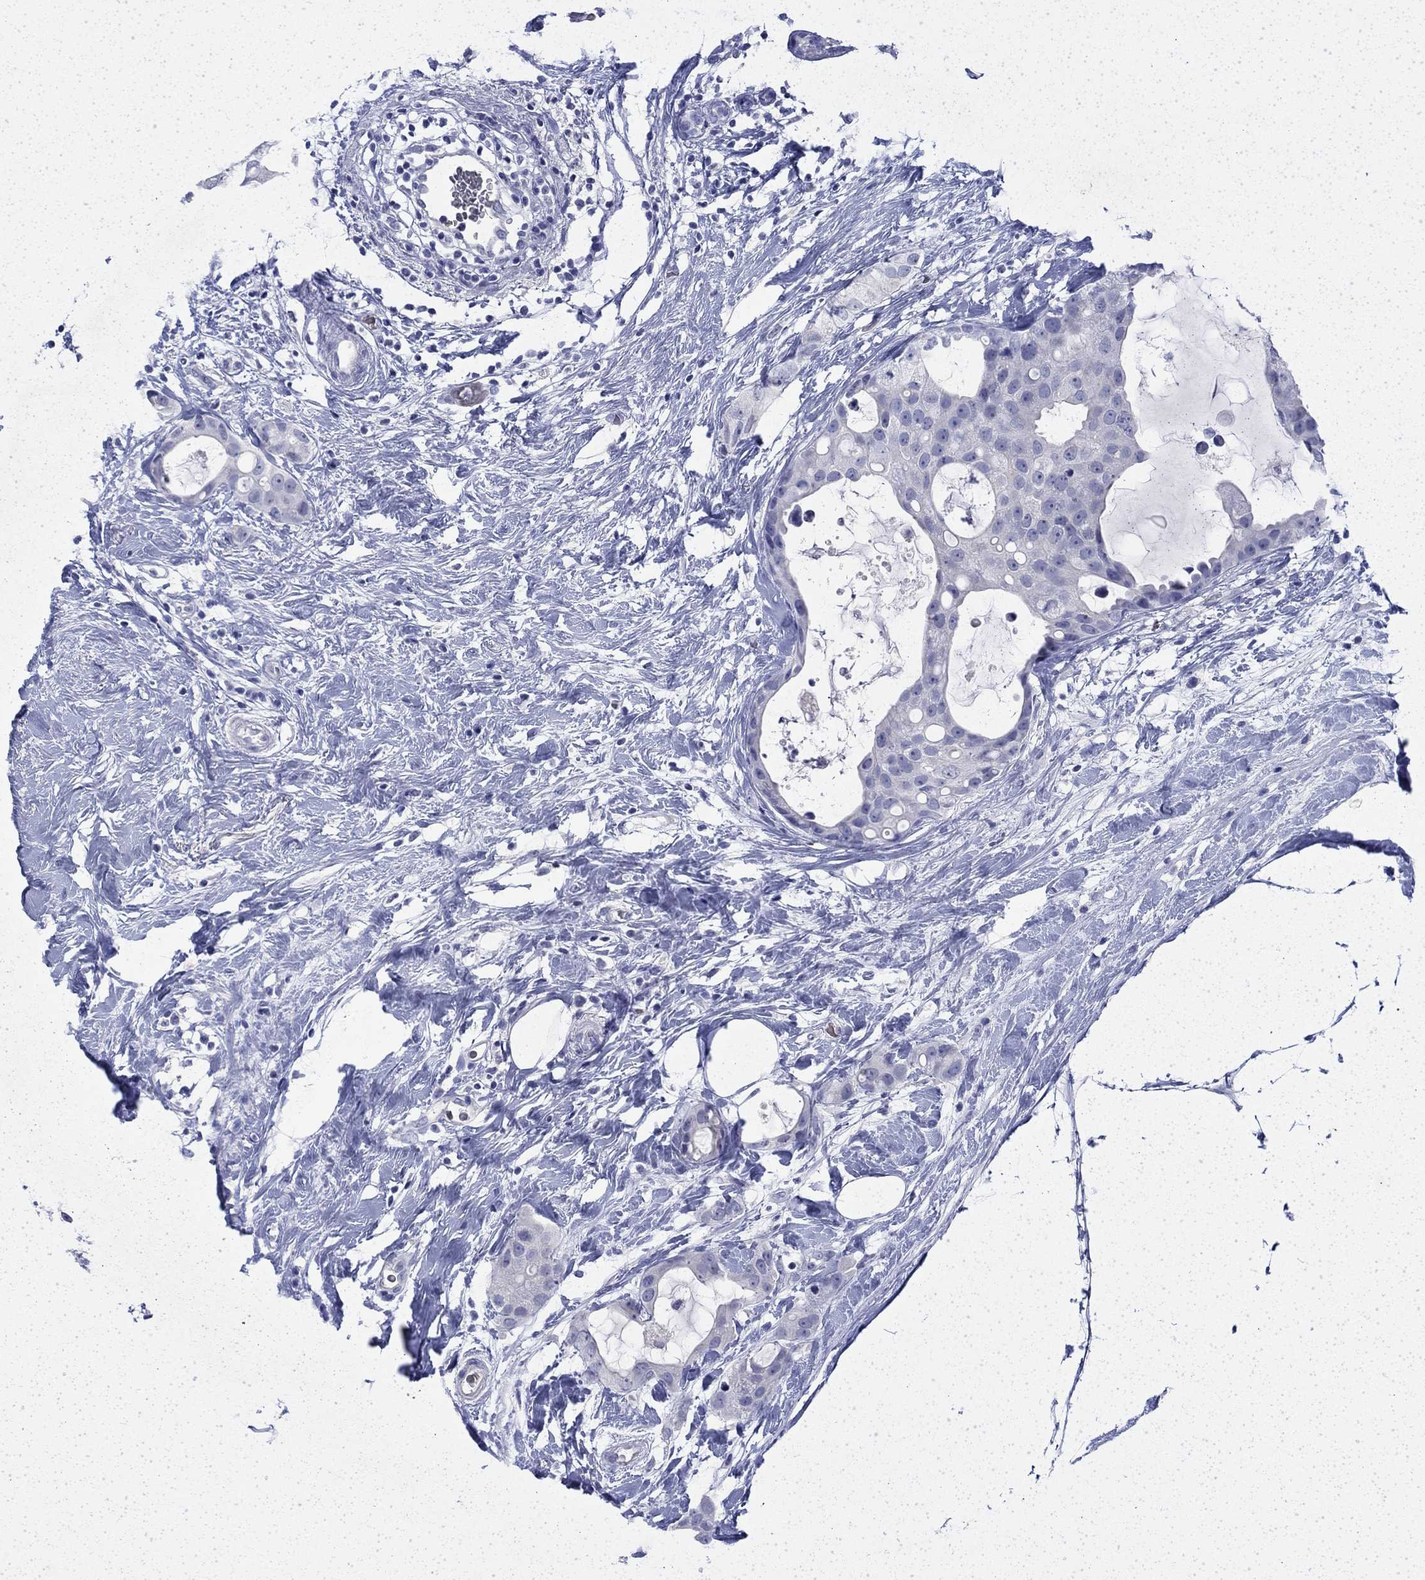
{"staining": {"intensity": "negative", "quantity": "none", "location": "none"}, "tissue": "breast cancer", "cell_type": "Tumor cells", "image_type": "cancer", "snomed": [{"axis": "morphology", "description": "Duct carcinoma"}, {"axis": "topography", "description": "Breast"}], "caption": "A photomicrograph of human breast cancer is negative for staining in tumor cells.", "gene": "ENPP6", "patient": {"sex": "female", "age": 45}}